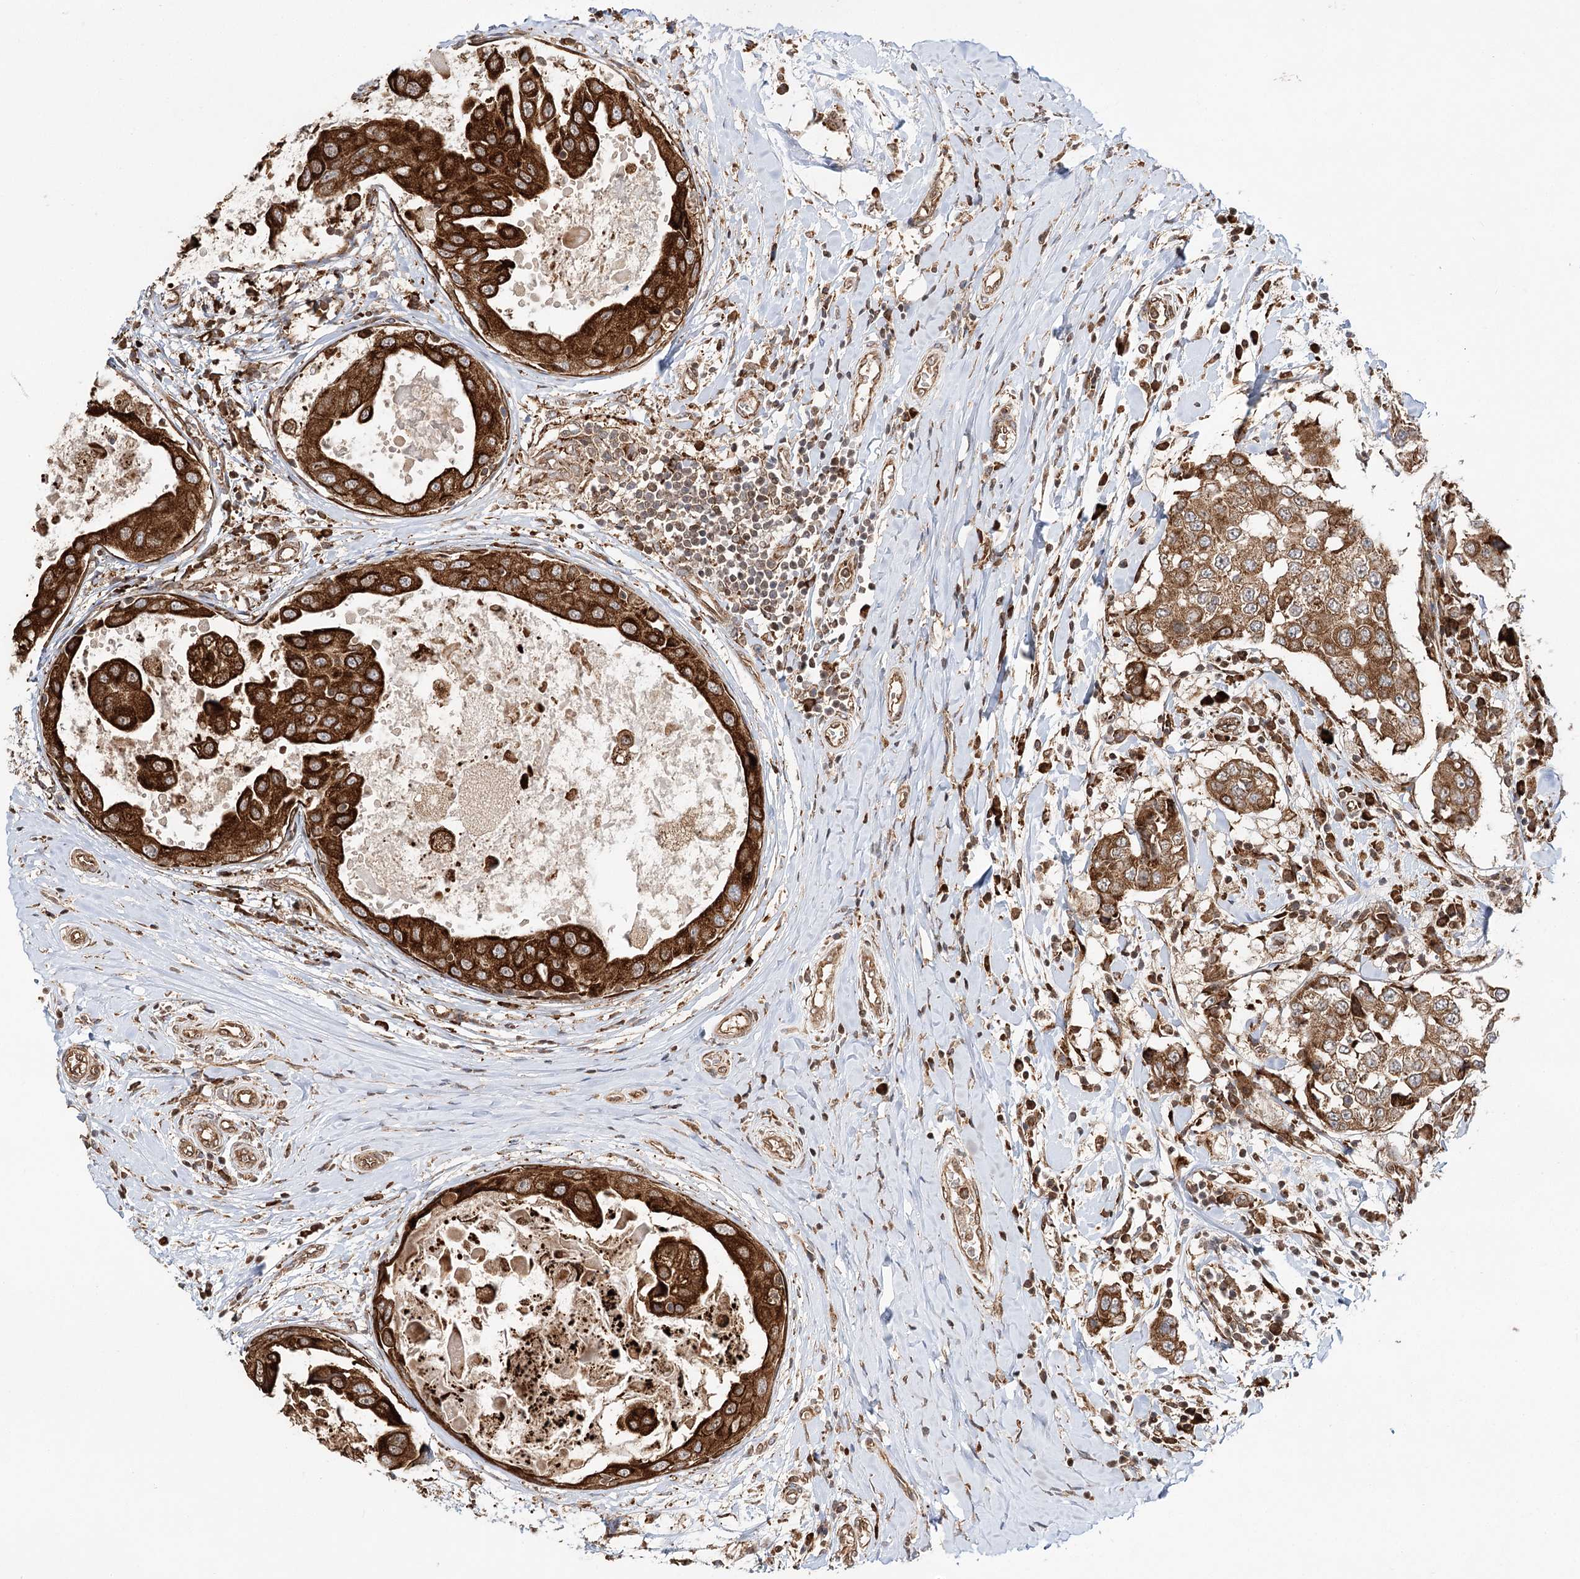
{"staining": {"intensity": "strong", "quantity": ">75%", "location": "cytoplasmic/membranous"}, "tissue": "breast cancer", "cell_type": "Tumor cells", "image_type": "cancer", "snomed": [{"axis": "morphology", "description": "Duct carcinoma"}, {"axis": "topography", "description": "Breast"}], "caption": "Immunohistochemistry (IHC) micrograph of human breast invasive ductal carcinoma stained for a protein (brown), which reveals high levels of strong cytoplasmic/membranous staining in about >75% of tumor cells.", "gene": "DNAJB14", "patient": {"sex": "female", "age": 27}}